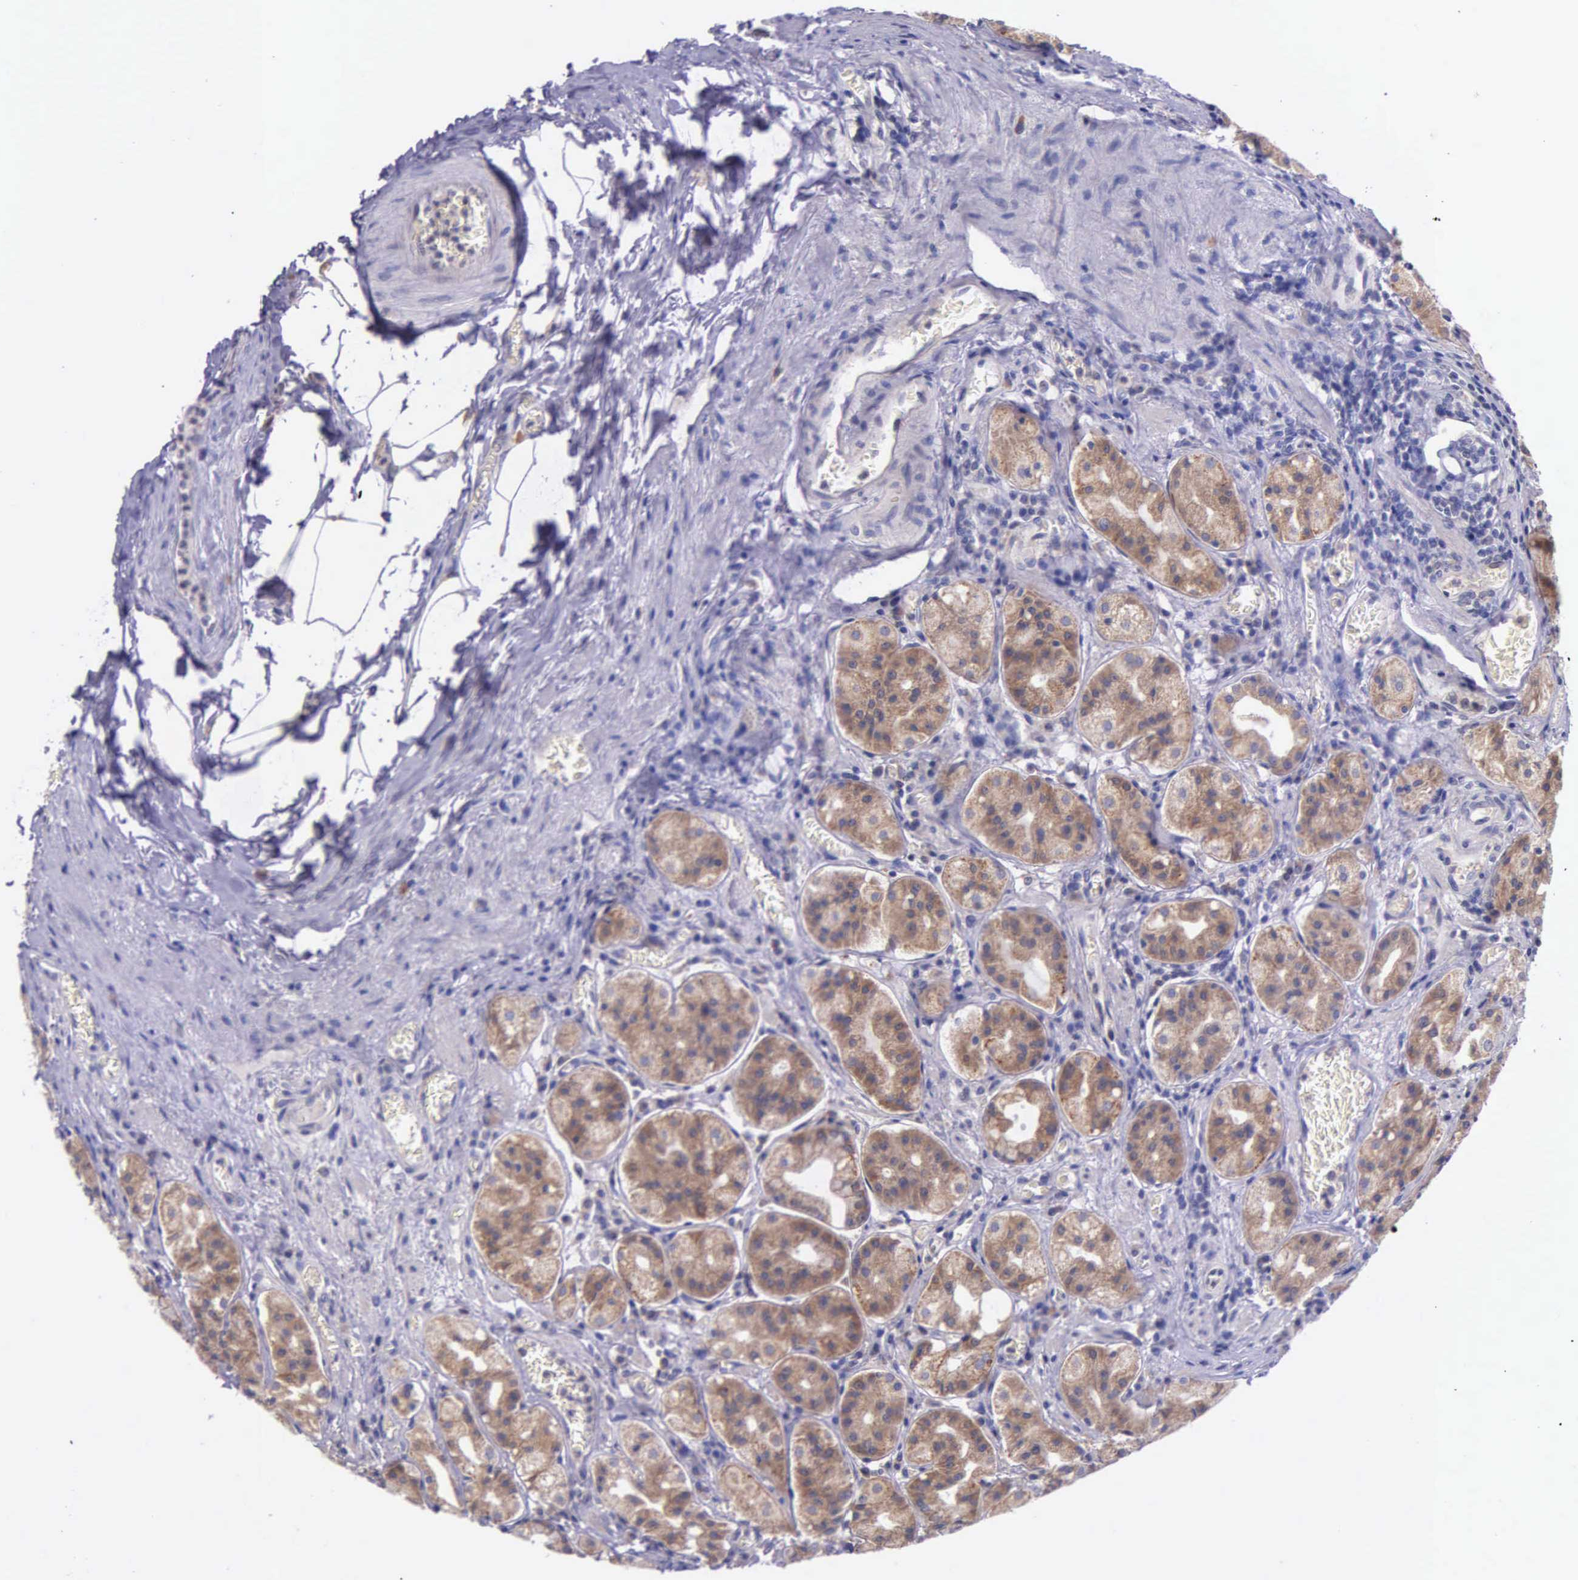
{"staining": {"intensity": "moderate", "quantity": ">75%", "location": "cytoplasmic/membranous"}, "tissue": "stomach", "cell_type": "Glandular cells", "image_type": "normal", "snomed": [{"axis": "morphology", "description": "Normal tissue, NOS"}, {"axis": "topography", "description": "Stomach, lower"}], "caption": "High-power microscopy captured an immunohistochemistry micrograph of benign stomach, revealing moderate cytoplasmic/membranous staining in about >75% of glandular cells. (DAB (3,3'-diaminobenzidine) IHC with brightfield microscopy, high magnification).", "gene": "NSDHL", "patient": {"sex": "male", "age": 58}}